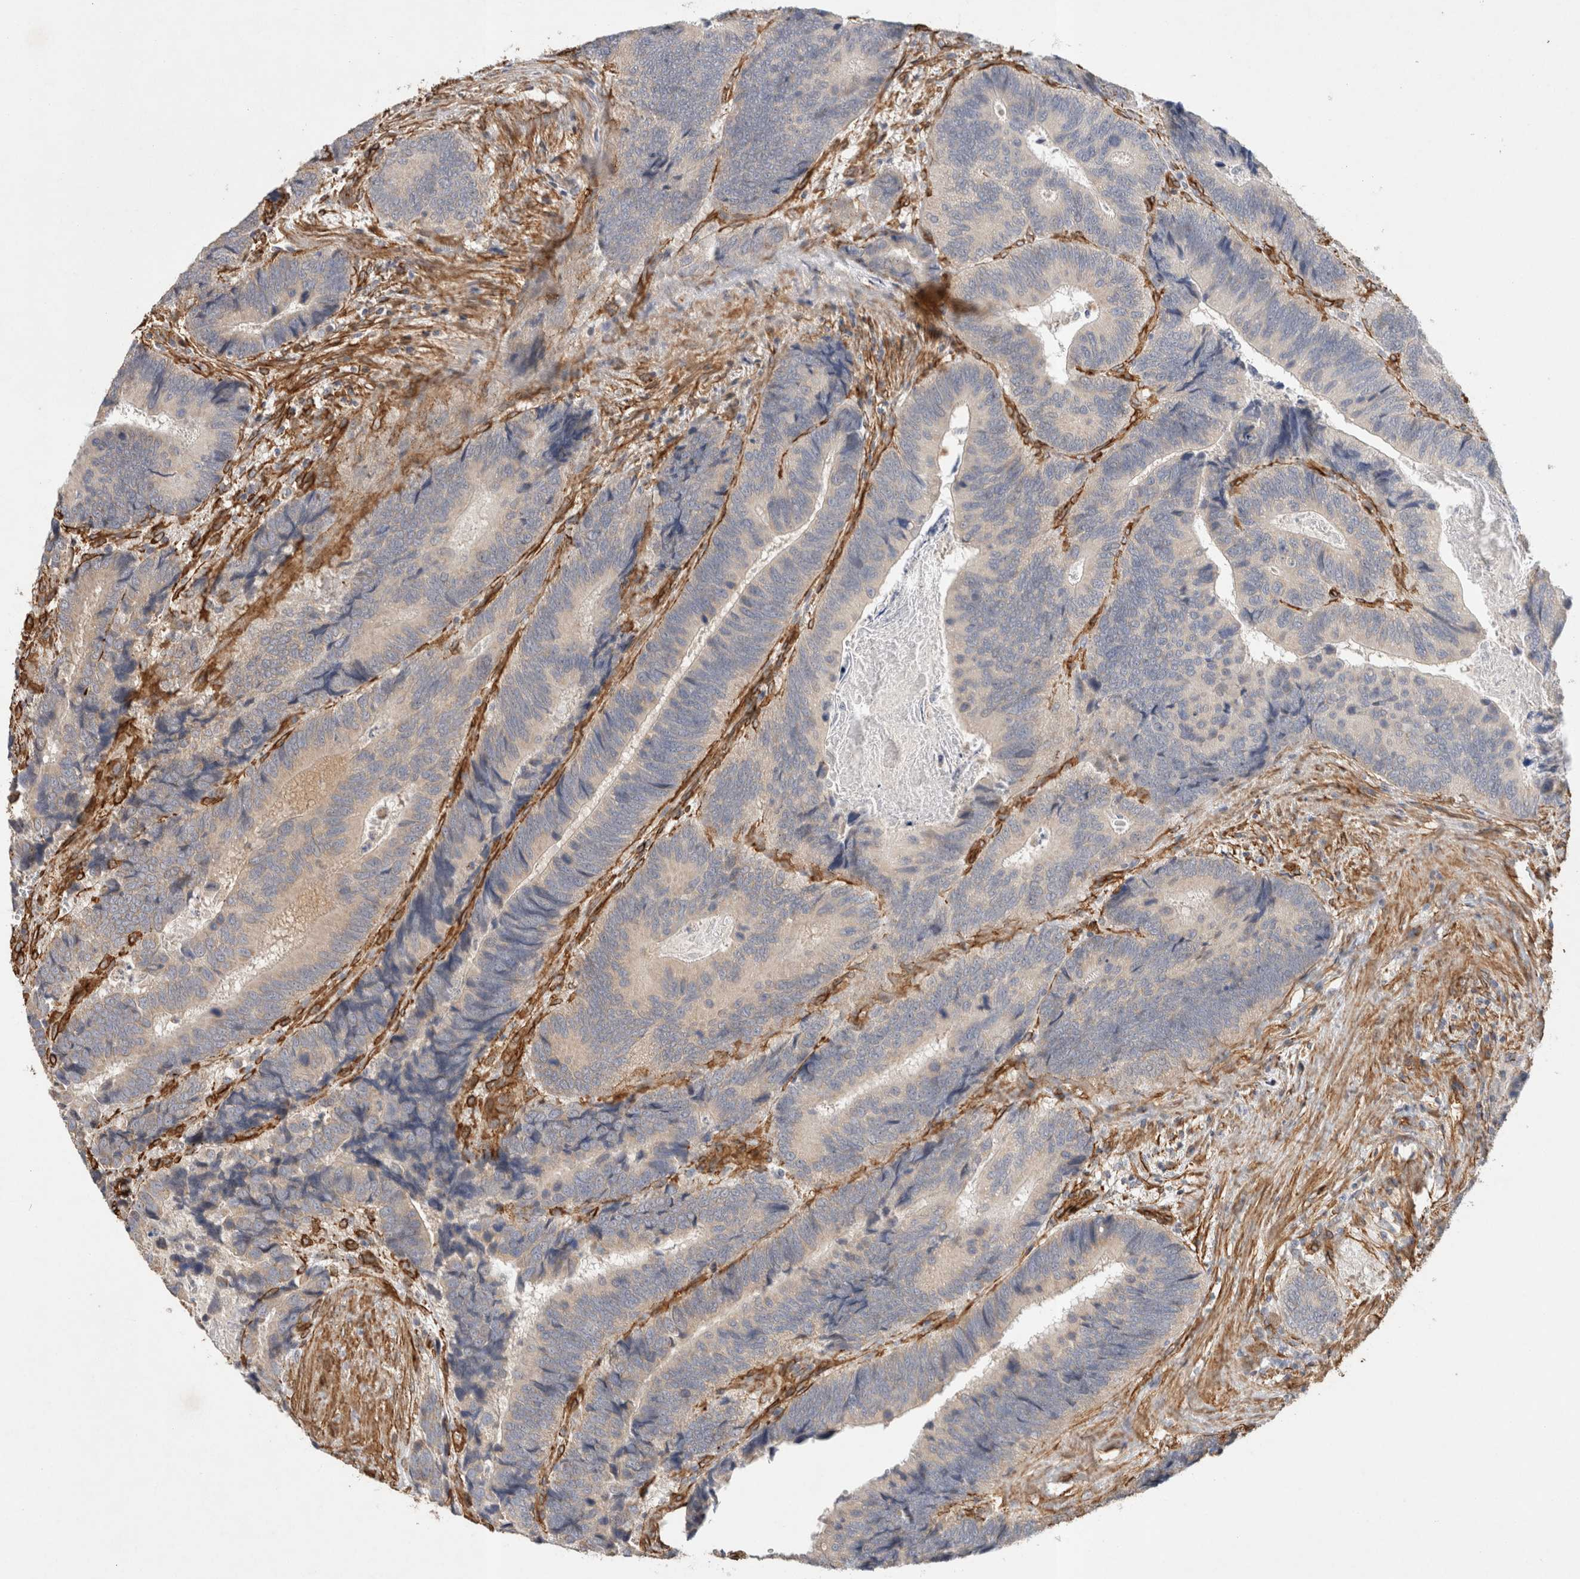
{"staining": {"intensity": "weak", "quantity": "<25%", "location": "cytoplasmic/membranous"}, "tissue": "colorectal cancer", "cell_type": "Tumor cells", "image_type": "cancer", "snomed": [{"axis": "morphology", "description": "Inflammation, NOS"}, {"axis": "morphology", "description": "Adenocarcinoma, NOS"}, {"axis": "topography", "description": "Colon"}], "caption": "Tumor cells are negative for protein expression in human colorectal cancer (adenocarcinoma).", "gene": "JMJD4", "patient": {"sex": "male", "age": 72}}